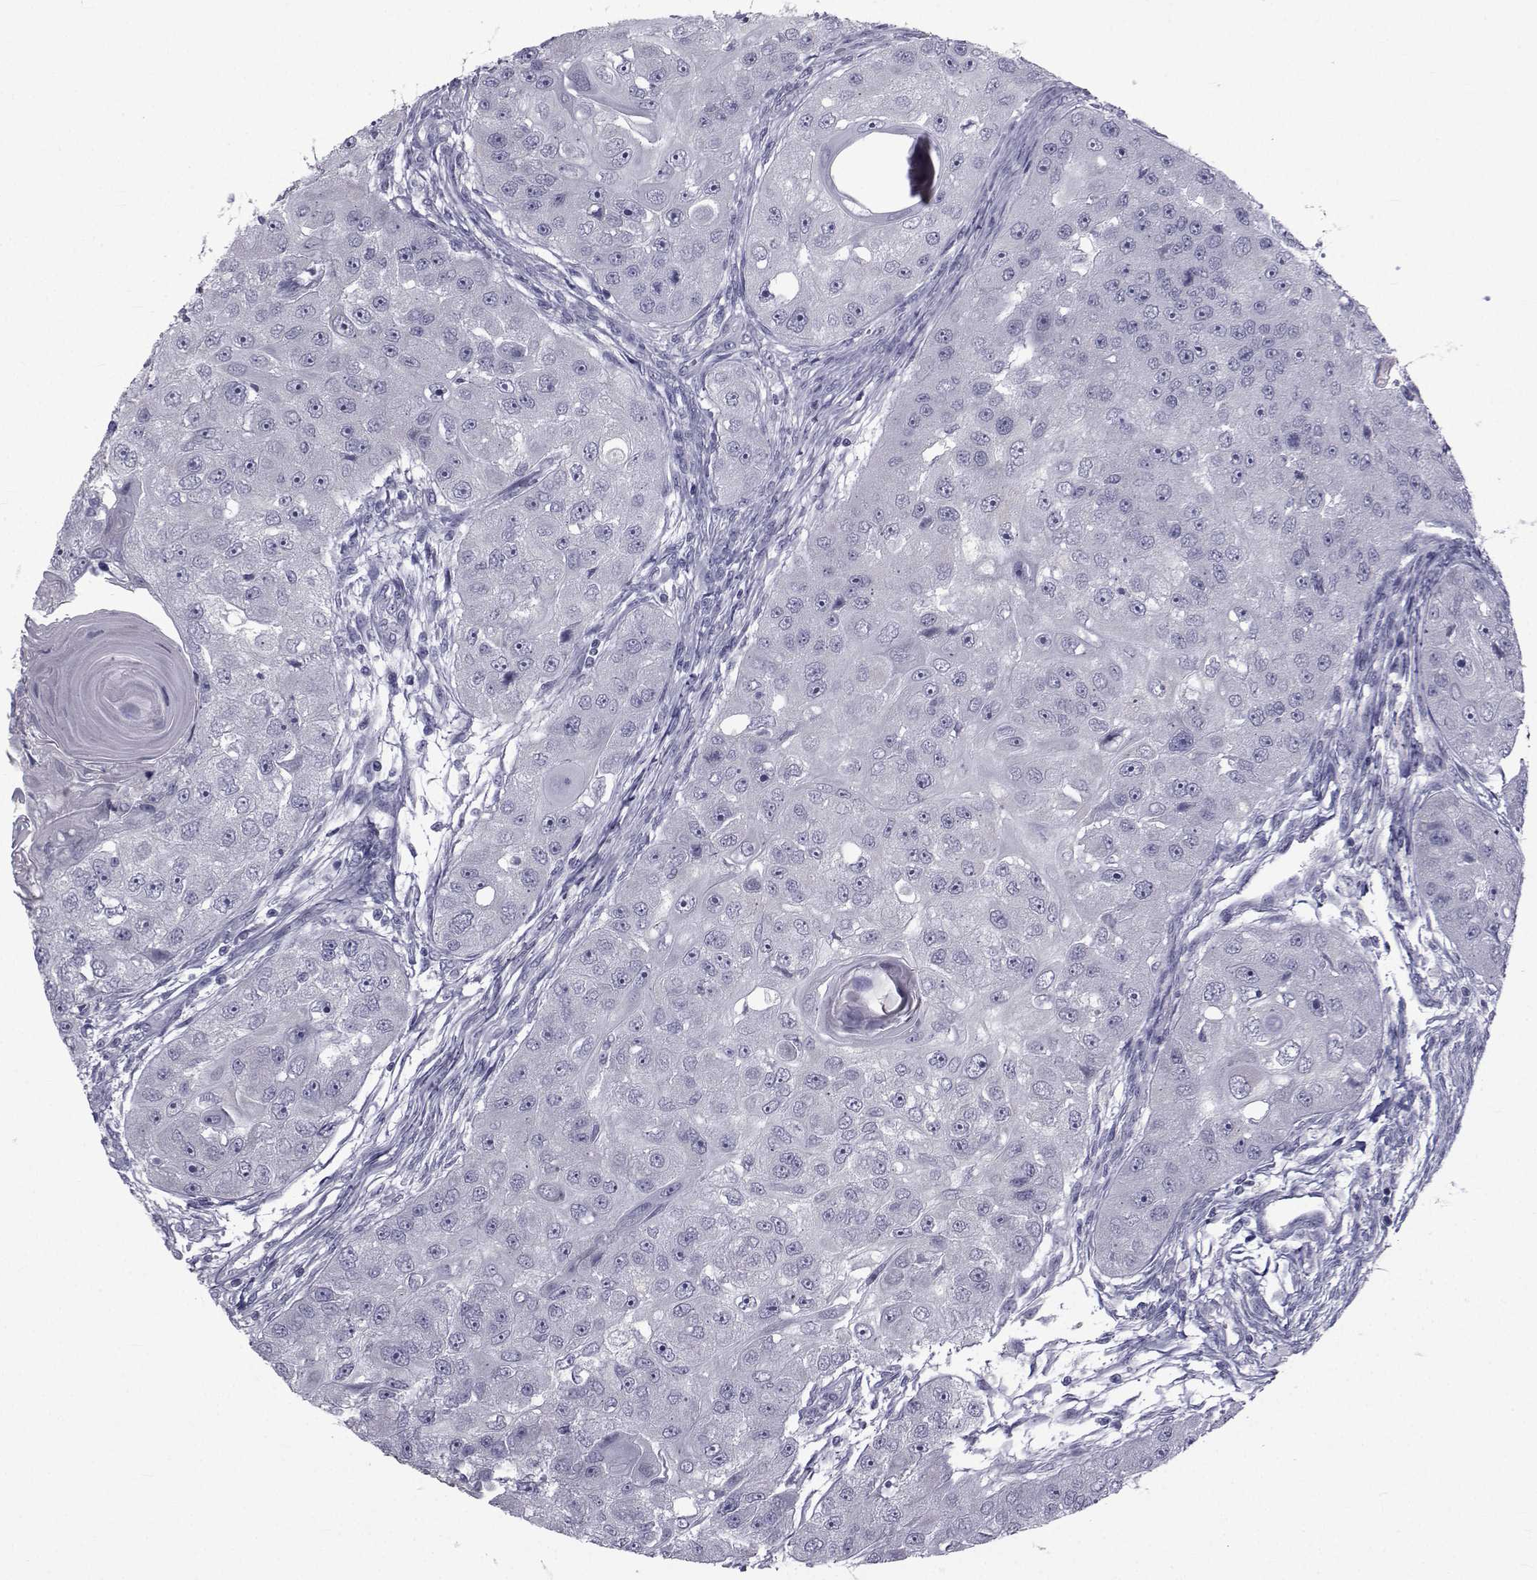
{"staining": {"intensity": "negative", "quantity": "none", "location": "none"}, "tissue": "head and neck cancer", "cell_type": "Tumor cells", "image_type": "cancer", "snomed": [{"axis": "morphology", "description": "Squamous cell carcinoma, NOS"}, {"axis": "topography", "description": "Head-Neck"}], "caption": "DAB immunohistochemical staining of squamous cell carcinoma (head and neck) shows no significant expression in tumor cells.", "gene": "FDXR", "patient": {"sex": "male", "age": 51}}